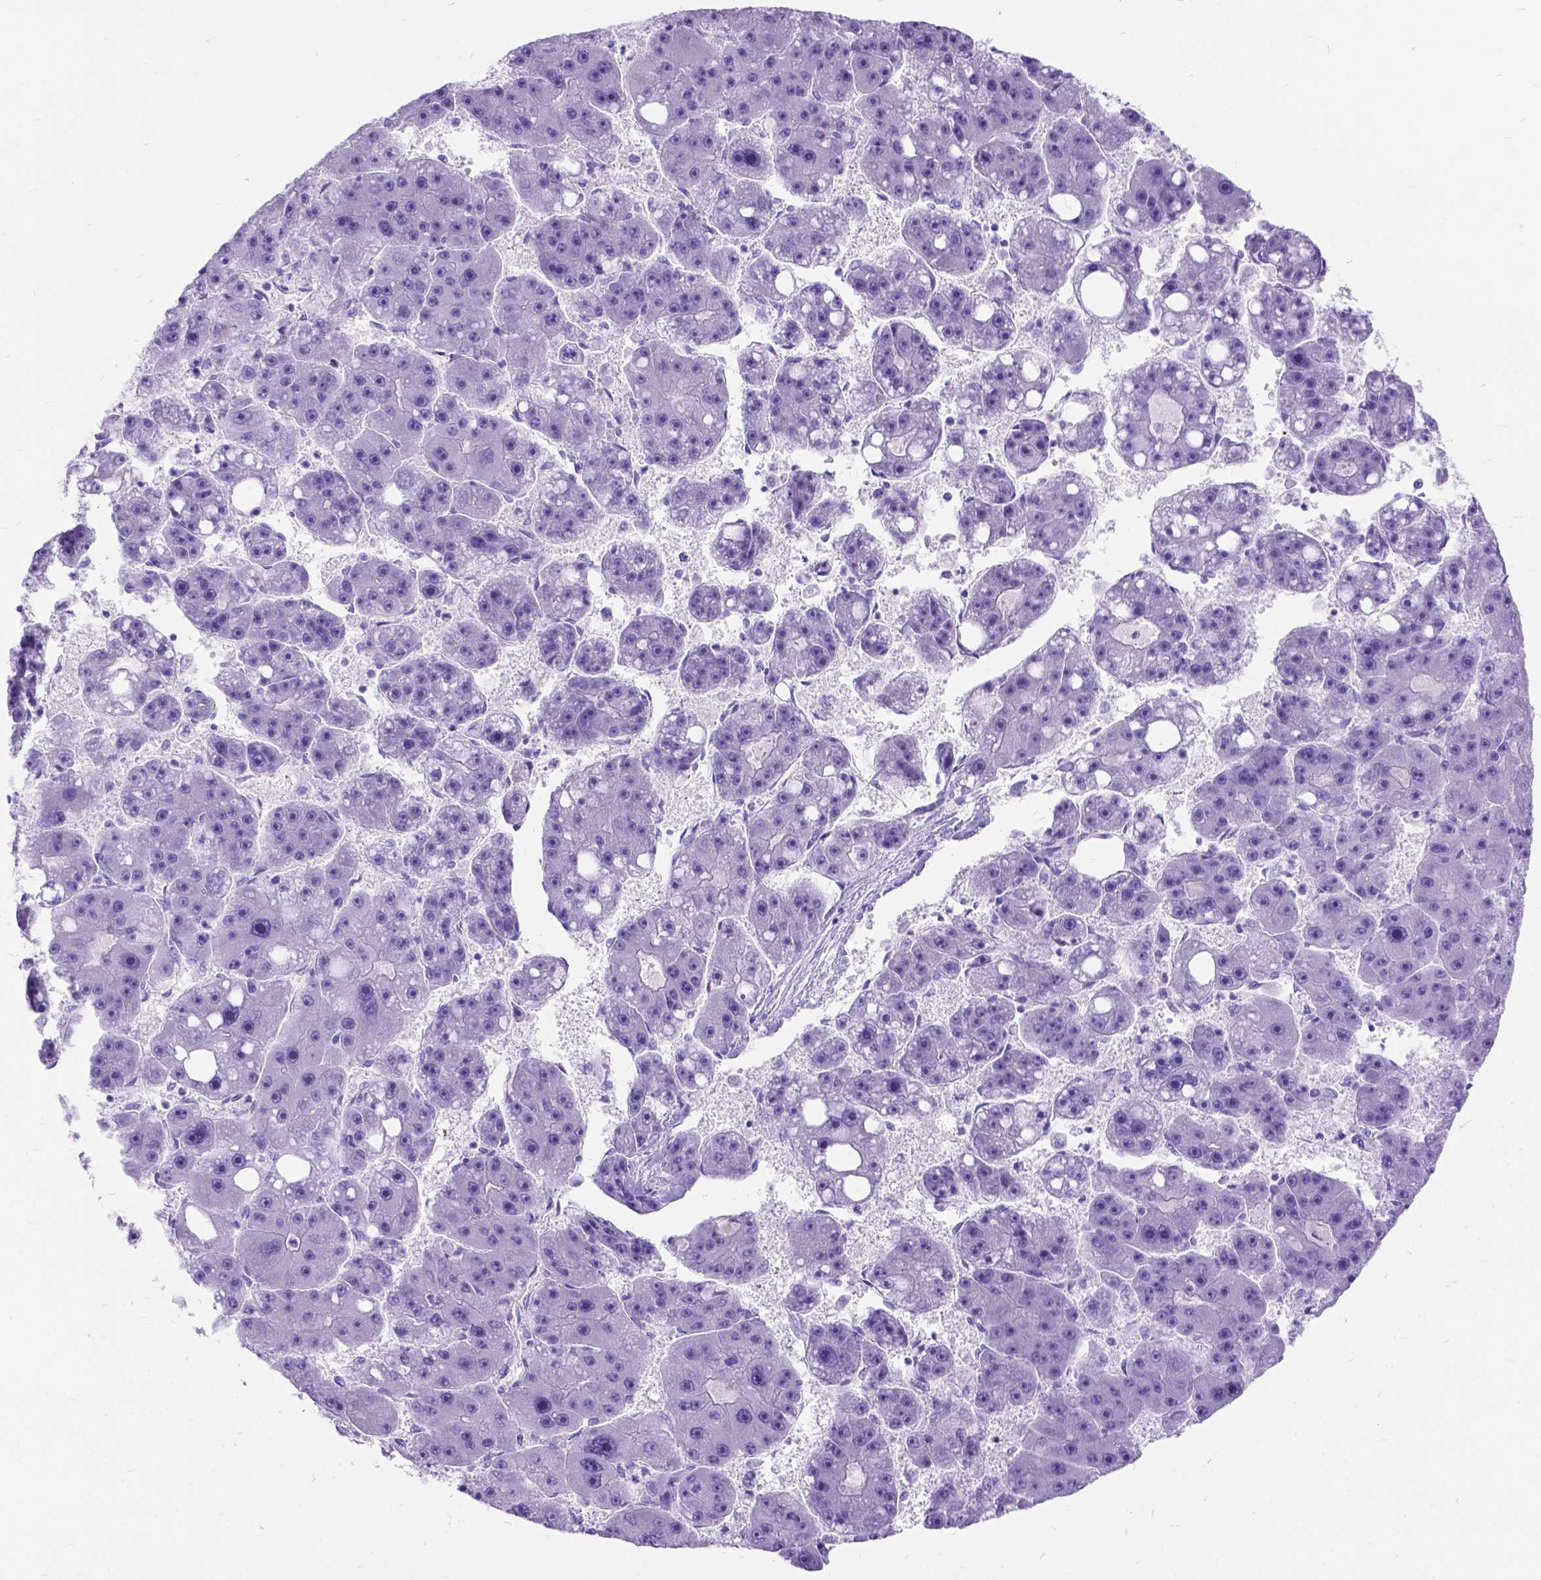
{"staining": {"intensity": "negative", "quantity": "none", "location": "none"}, "tissue": "liver cancer", "cell_type": "Tumor cells", "image_type": "cancer", "snomed": [{"axis": "morphology", "description": "Carcinoma, Hepatocellular, NOS"}, {"axis": "topography", "description": "Liver"}], "caption": "Human liver cancer (hepatocellular carcinoma) stained for a protein using immunohistochemistry demonstrates no positivity in tumor cells.", "gene": "ARL9", "patient": {"sex": "female", "age": 61}}